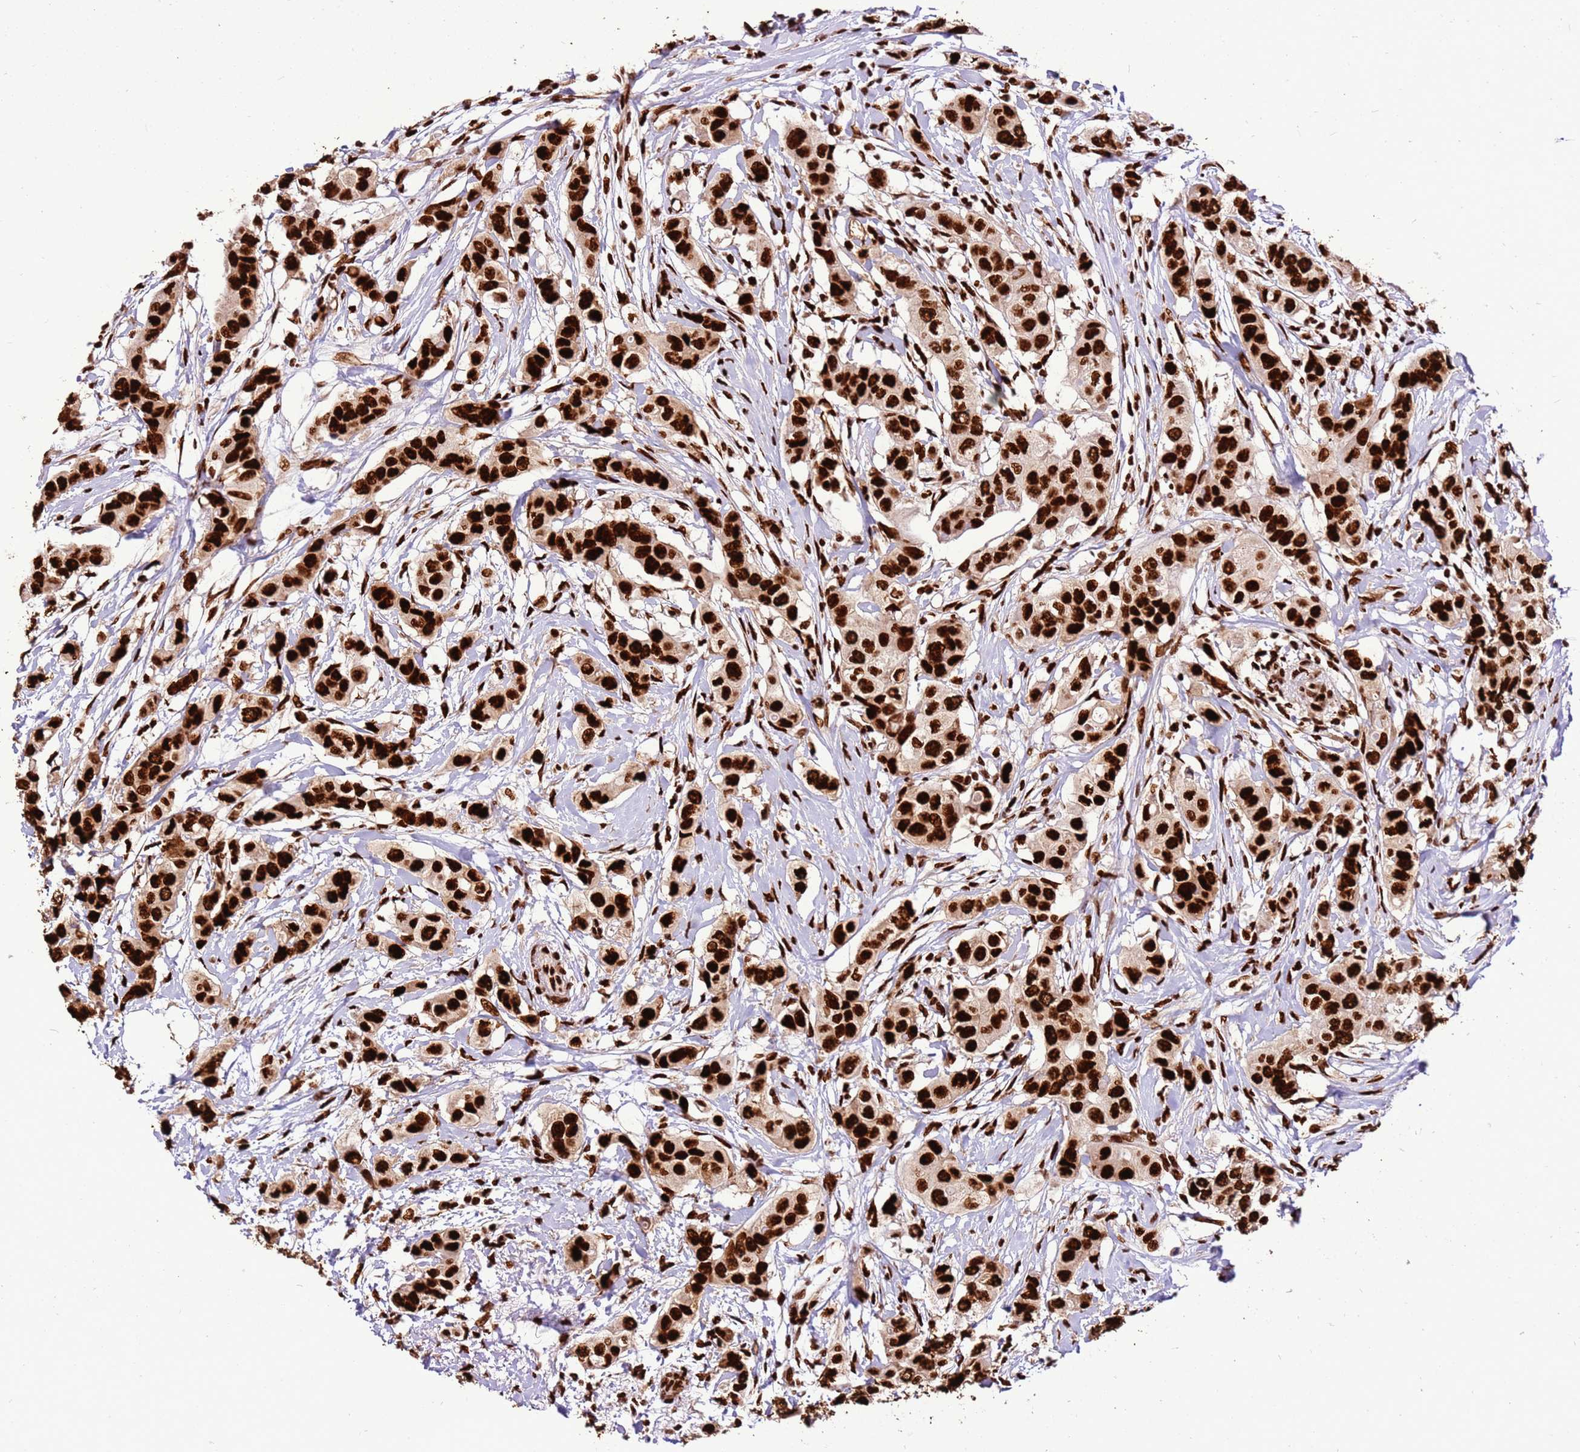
{"staining": {"intensity": "strong", "quantity": ">75%", "location": "nuclear"}, "tissue": "breast cancer", "cell_type": "Tumor cells", "image_type": "cancer", "snomed": [{"axis": "morphology", "description": "Lobular carcinoma"}, {"axis": "topography", "description": "Breast"}], "caption": "IHC staining of breast cancer (lobular carcinoma), which reveals high levels of strong nuclear staining in approximately >75% of tumor cells indicating strong nuclear protein expression. The staining was performed using DAB (3,3'-diaminobenzidine) (brown) for protein detection and nuclei were counterstained in hematoxylin (blue).", "gene": "HNRNPAB", "patient": {"sex": "female", "age": 51}}